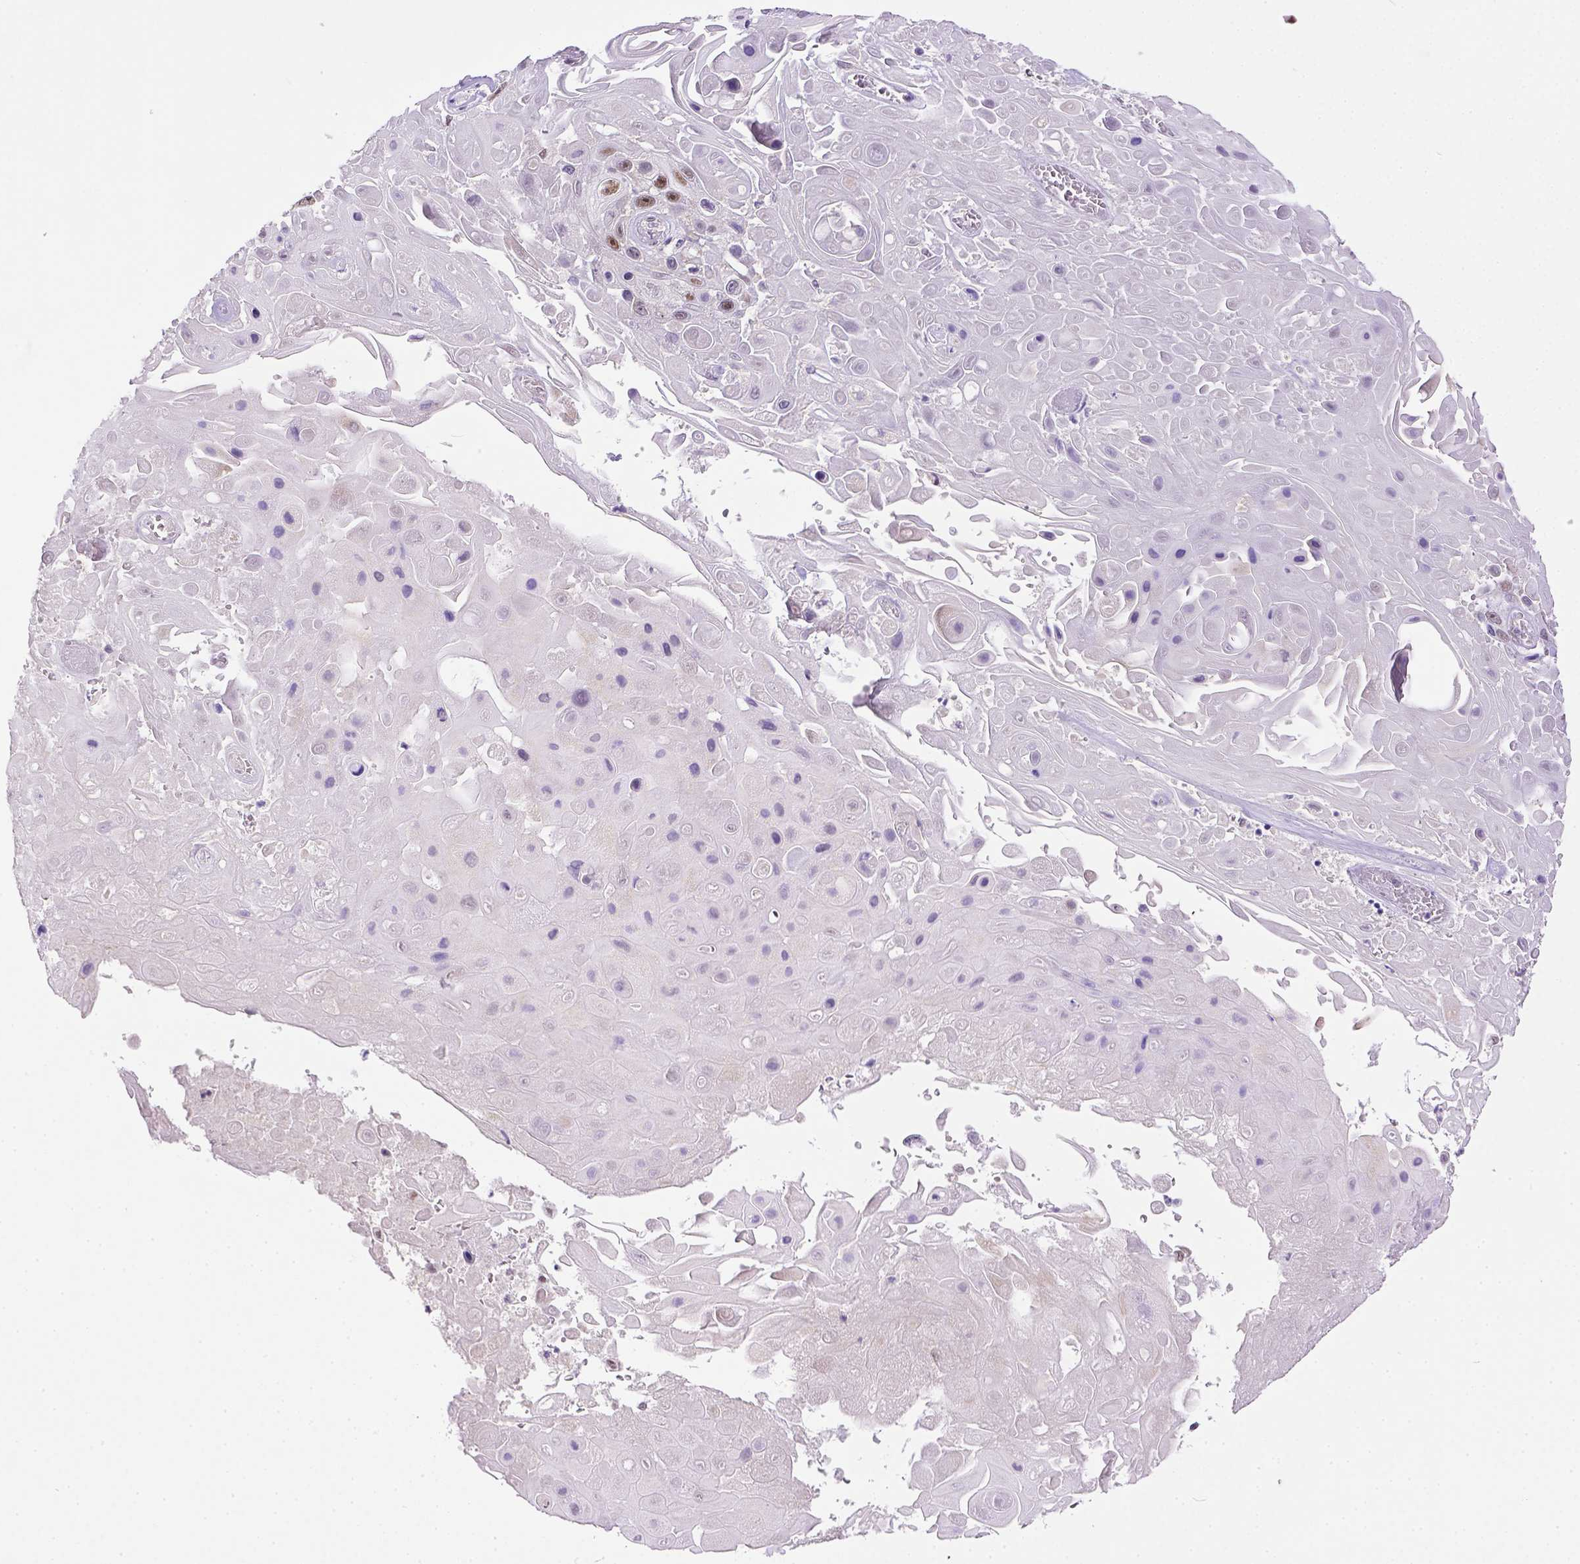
{"staining": {"intensity": "moderate", "quantity": "25%-75%", "location": "nuclear"}, "tissue": "skin cancer", "cell_type": "Tumor cells", "image_type": "cancer", "snomed": [{"axis": "morphology", "description": "Squamous cell carcinoma, NOS"}, {"axis": "topography", "description": "Skin"}], "caption": "Immunohistochemical staining of squamous cell carcinoma (skin) shows medium levels of moderate nuclear positivity in about 25%-75% of tumor cells.", "gene": "ERCC1", "patient": {"sex": "male", "age": 82}}